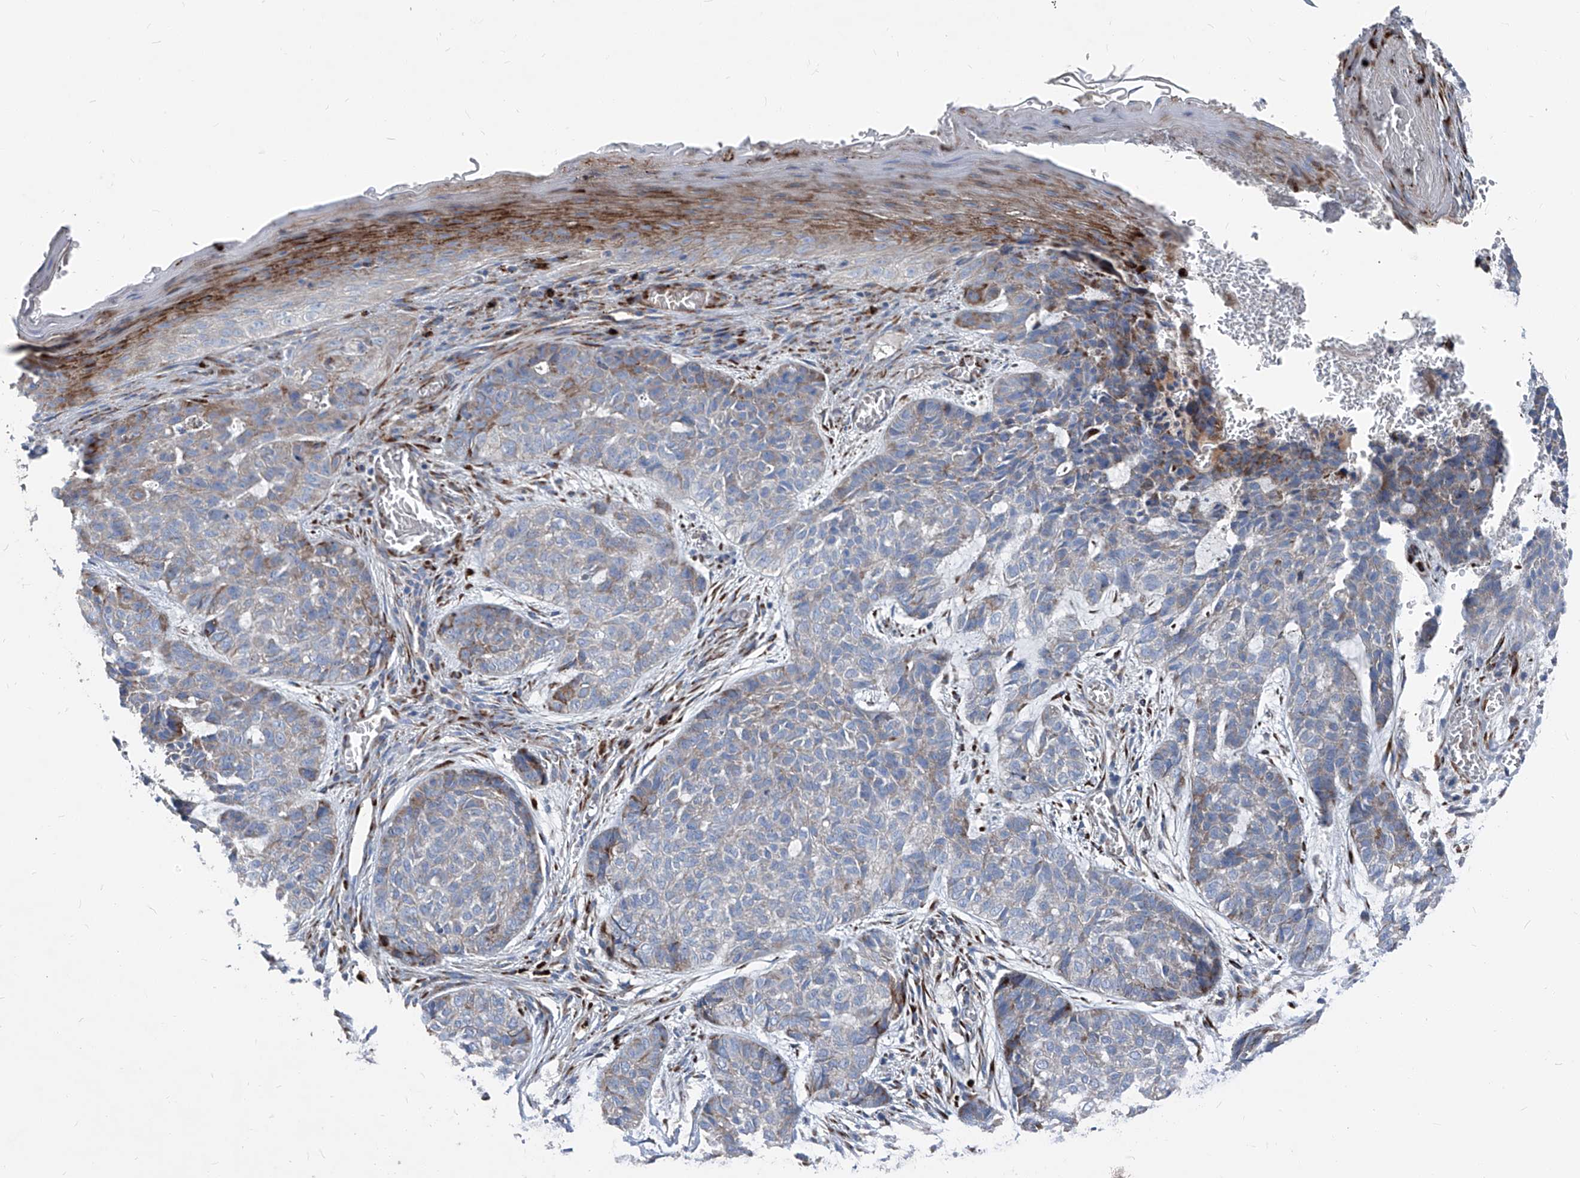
{"staining": {"intensity": "weak", "quantity": "<25%", "location": "cytoplasmic/membranous"}, "tissue": "skin cancer", "cell_type": "Tumor cells", "image_type": "cancer", "snomed": [{"axis": "morphology", "description": "Basal cell carcinoma"}, {"axis": "topography", "description": "Skin"}], "caption": "Immunohistochemical staining of skin cancer reveals no significant staining in tumor cells. (Stains: DAB immunohistochemistry with hematoxylin counter stain, Microscopy: brightfield microscopy at high magnification).", "gene": "IFI27", "patient": {"sex": "female", "age": 64}}